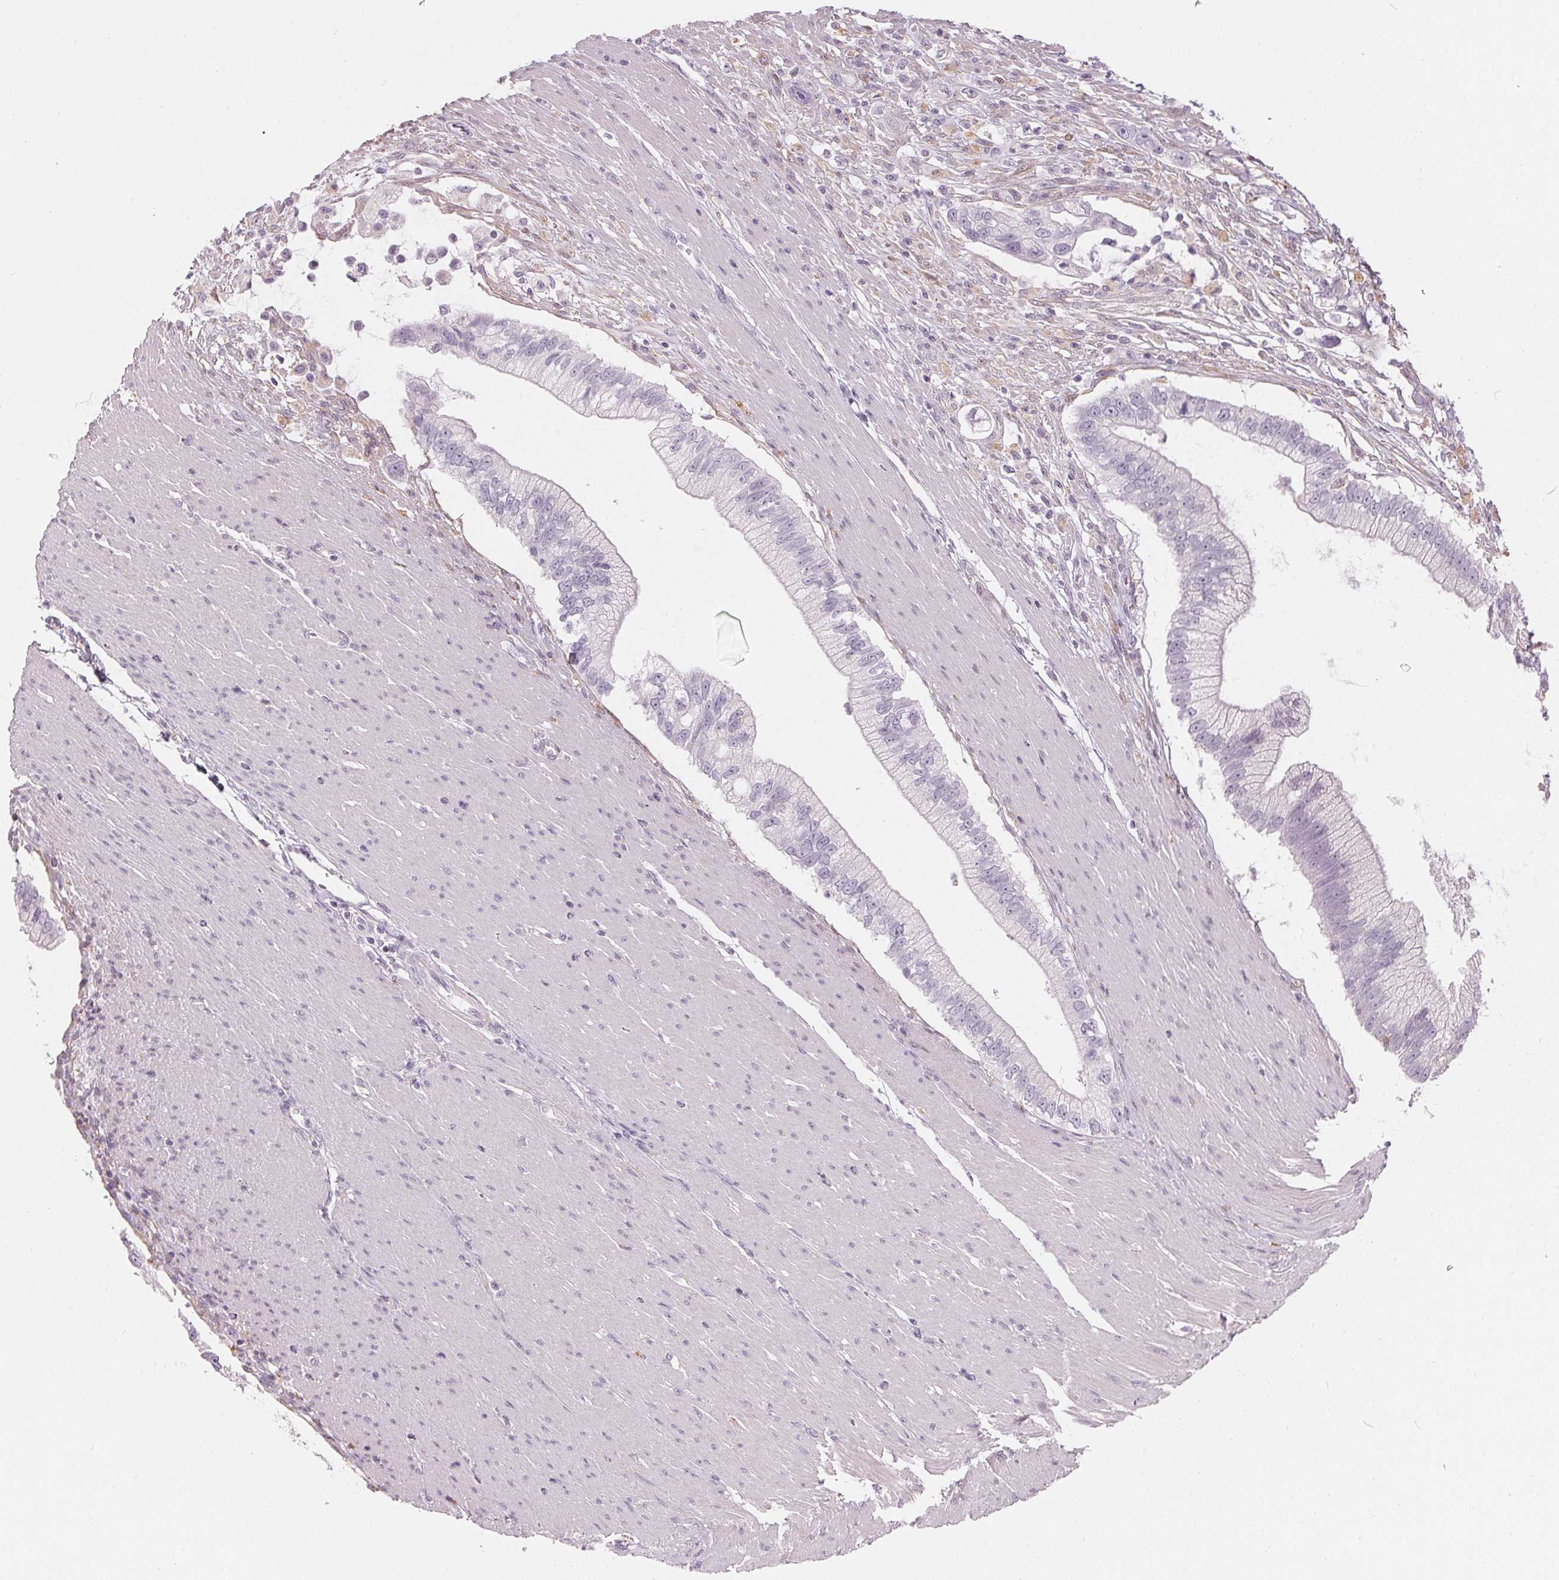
{"staining": {"intensity": "negative", "quantity": "none", "location": "none"}, "tissue": "pancreatic cancer", "cell_type": "Tumor cells", "image_type": "cancer", "snomed": [{"axis": "morphology", "description": "Adenocarcinoma, NOS"}, {"axis": "topography", "description": "Pancreas"}], "caption": "An immunohistochemistry photomicrograph of pancreatic adenocarcinoma is shown. There is no staining in tumor cells of pancreatic adenocarcinoma.", "gene": "HOPX", "patient": {"sex": "male", "age": 70}}